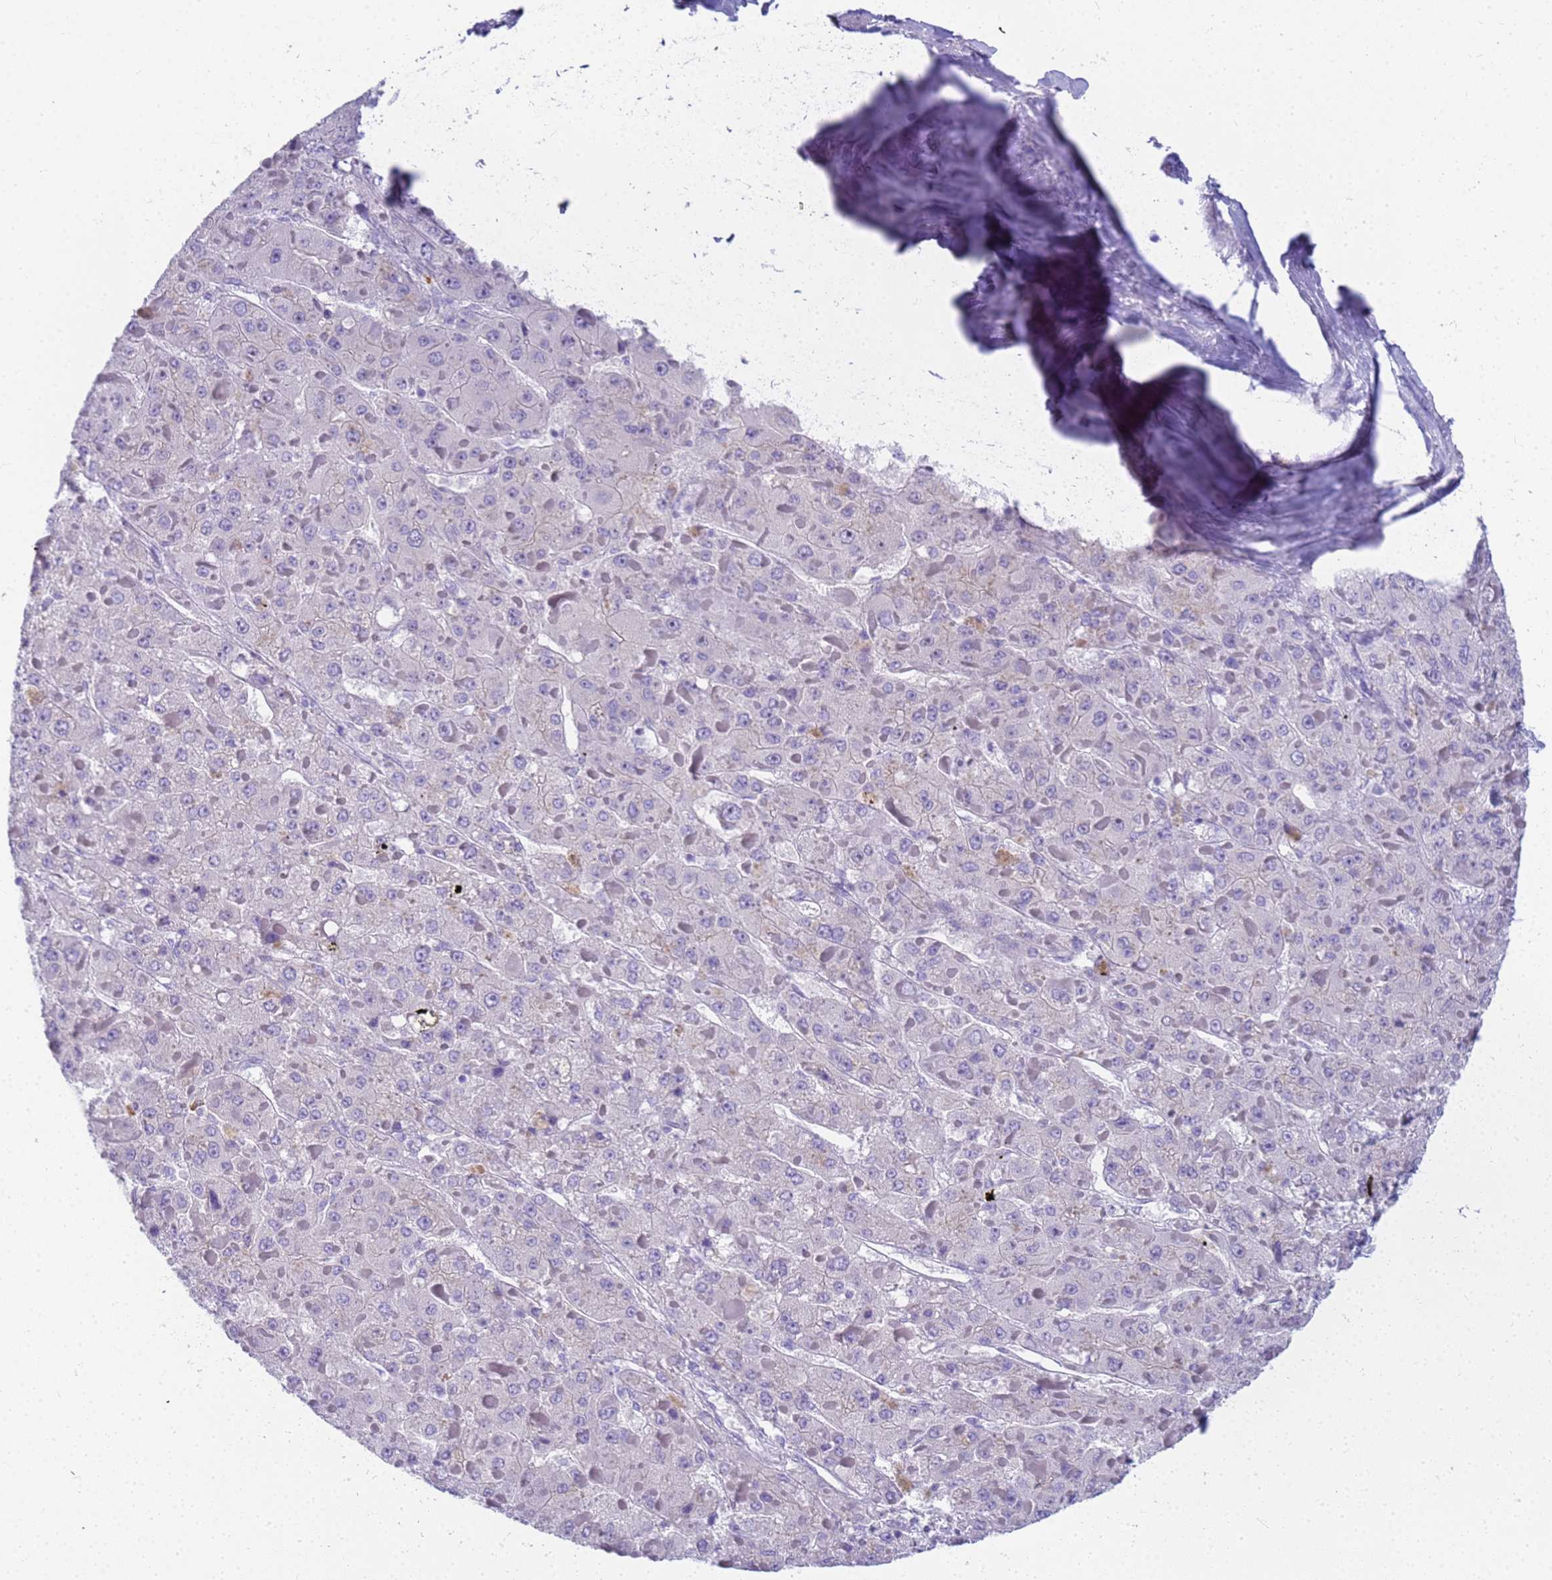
{"staining": {"intensity": "negative", "quantity": "none", "location": "none"}, "tissue": "liver cancer", "cell_type": "Tumor cells", "image_type": "cancer", "snomed": [{"axis": "morphology", "description": "Carcinoma, Hepatocellular, NOS"}, {"axis": "topography", "description": "Liver"}], "caption": "Liver cancer was stained to show a protein in brown. There is no significant expression in tumor cells. Nuclei are stained in blue.", "gene": "RNASE2", "patient": {"sex": "female", "age": 73}}